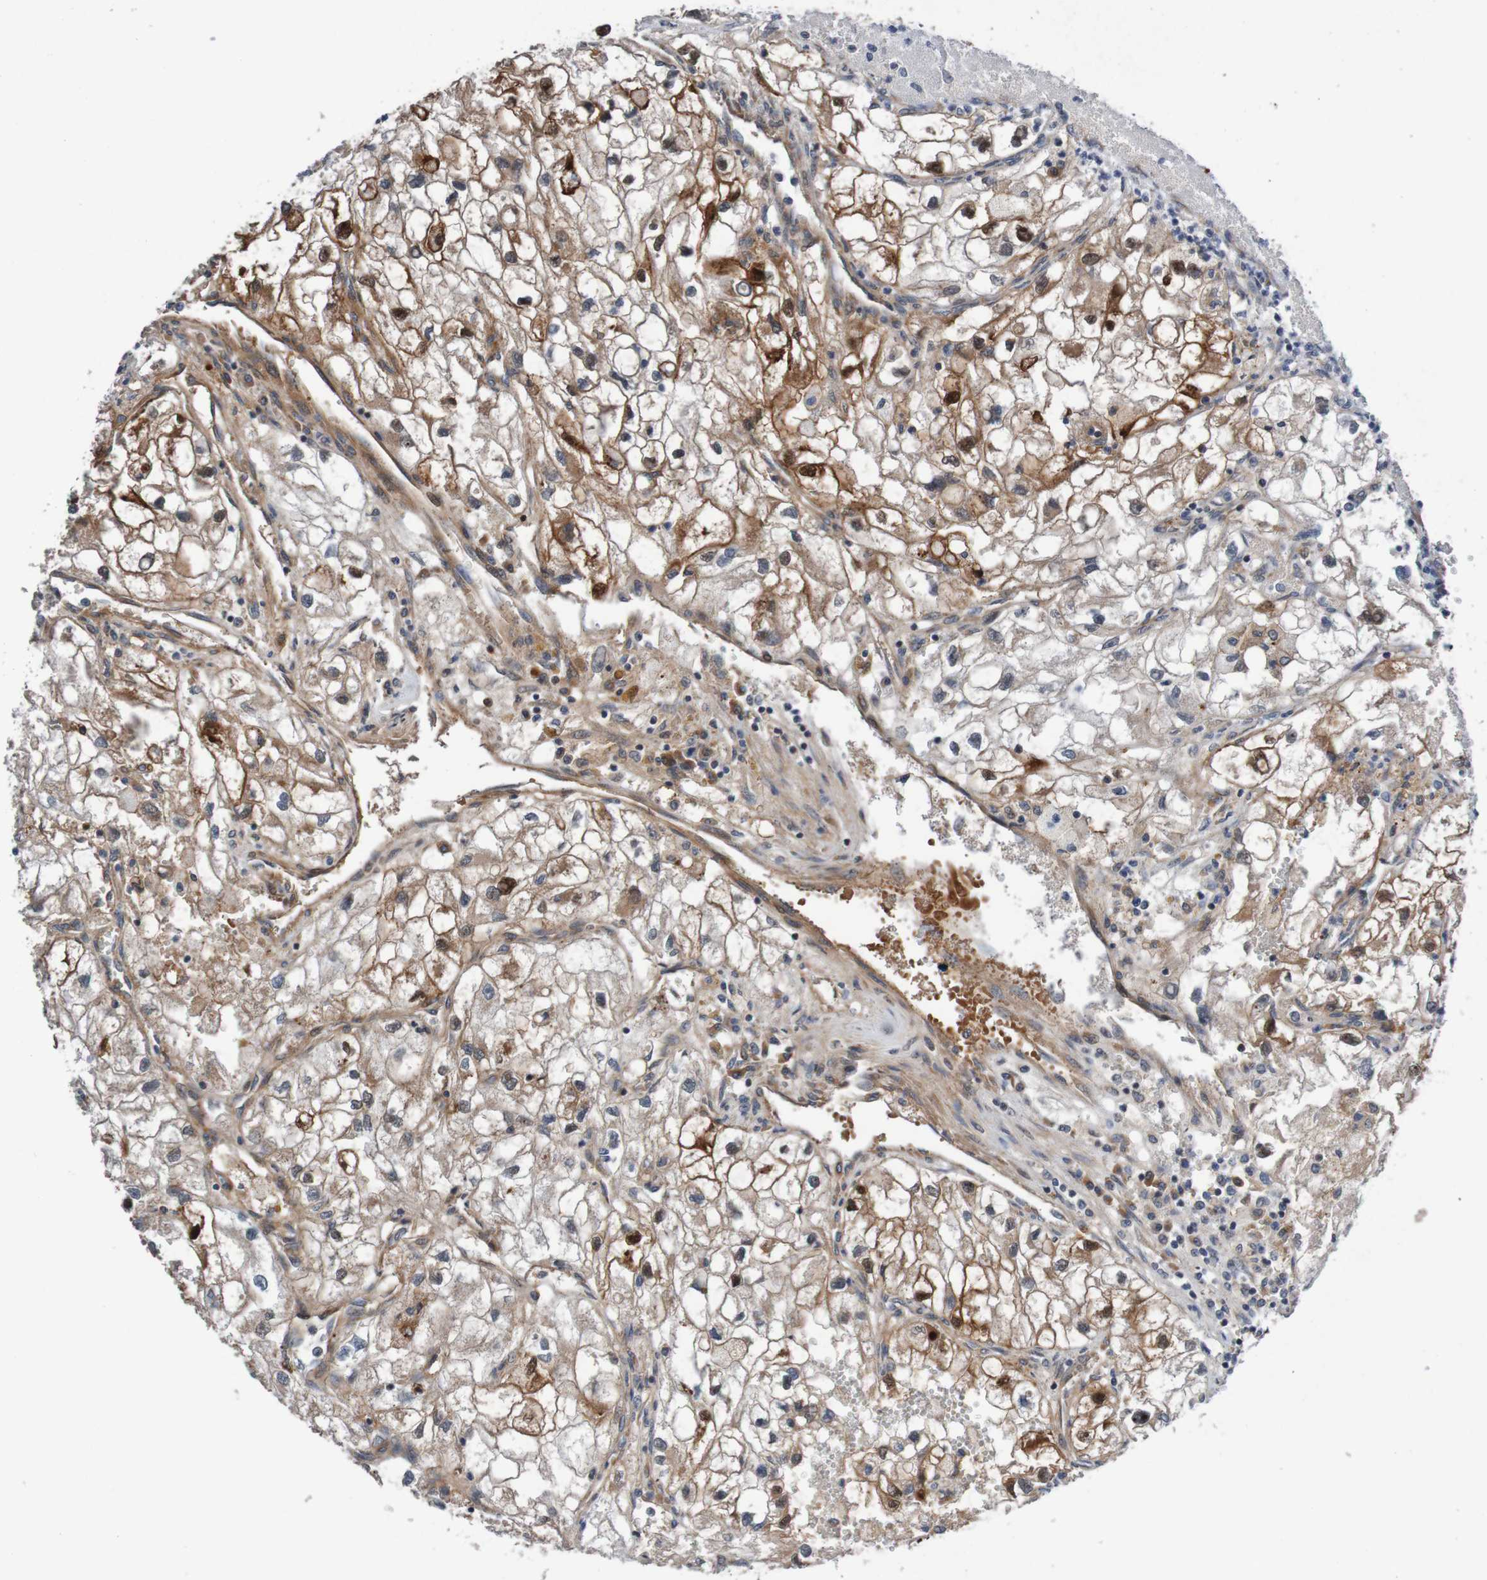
{"staining": {"intensity": "moderate", "quantity": ">75%", "location": "cytoplasmic/membranous"}, "tissue": "renal cancer", "cell_type": "Tumor cells", "image_type": "cancer", "snomed": [{"axis": "morphology", "description": "Adenocarcinoma, NOS"}, {"axis": "topography", "description": "Kidney"}], "caption": "Protein expression analysis of renal cancer (adenocarcinoma) exhibits moderate cytoplasmic/membranous staining in approximately >75% of tumor cells.", "gene": "CPED1", "patient": {"sex": "female", "age": 70}}